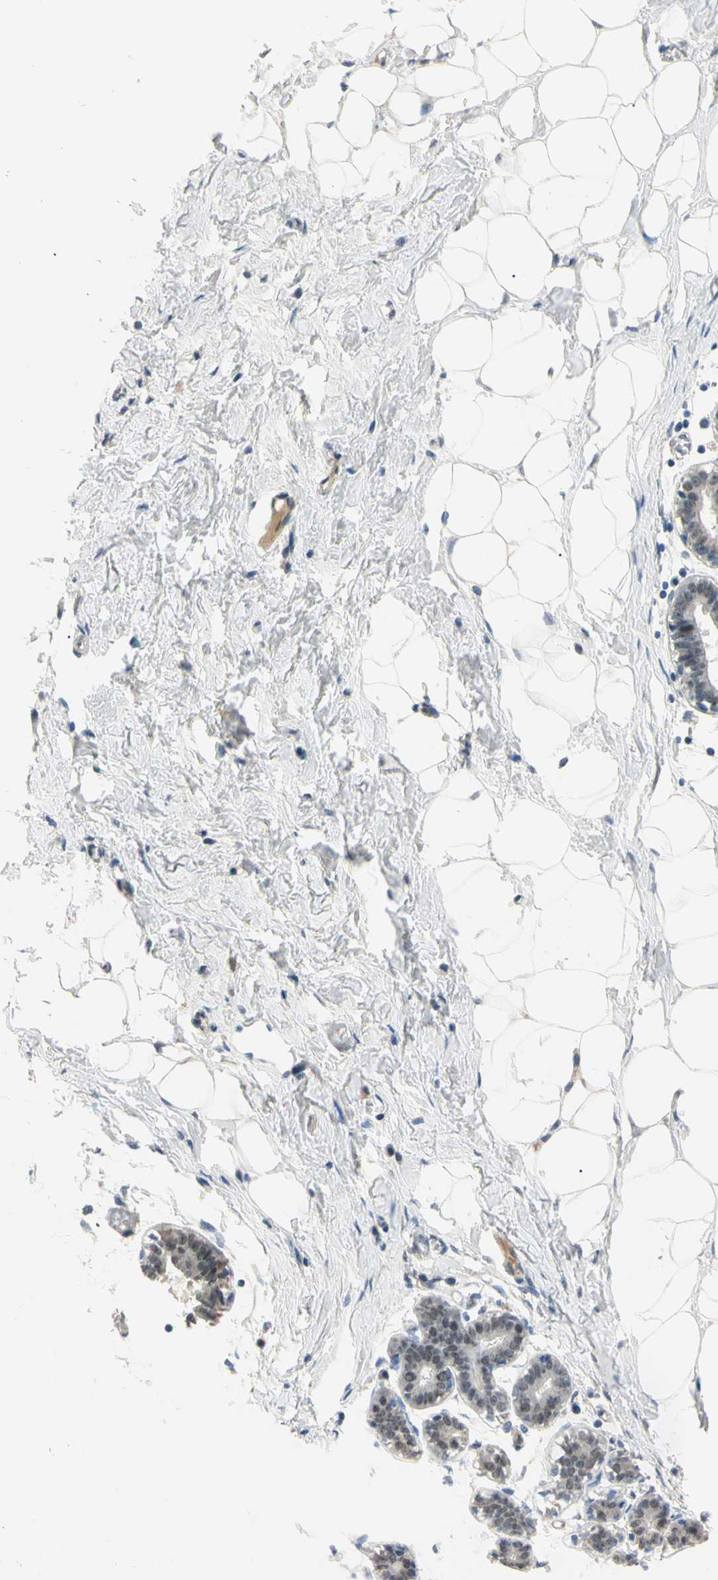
{"staining": {"intensity": "negative", "quantity": "none", "location": "none"}, "tissue": "breast", "cell_type": "Adipocytes", "image_type": "normal", "snomed": [{"axis": "morphology", "description": "Normal tissue, NOS"}, {"axis": "topography", "description": "Breast"}], "caption": "Breast was stained to show a protein in brown. There is no significant staining in adipocytes. The staining is performed using DAB (3,3'-diaminobenzidine) brown chromogen with nuclei counter-stained in using hematoxylin.", "gene": "RIOX2", "patient": {"sex": "female", "age": 27}}